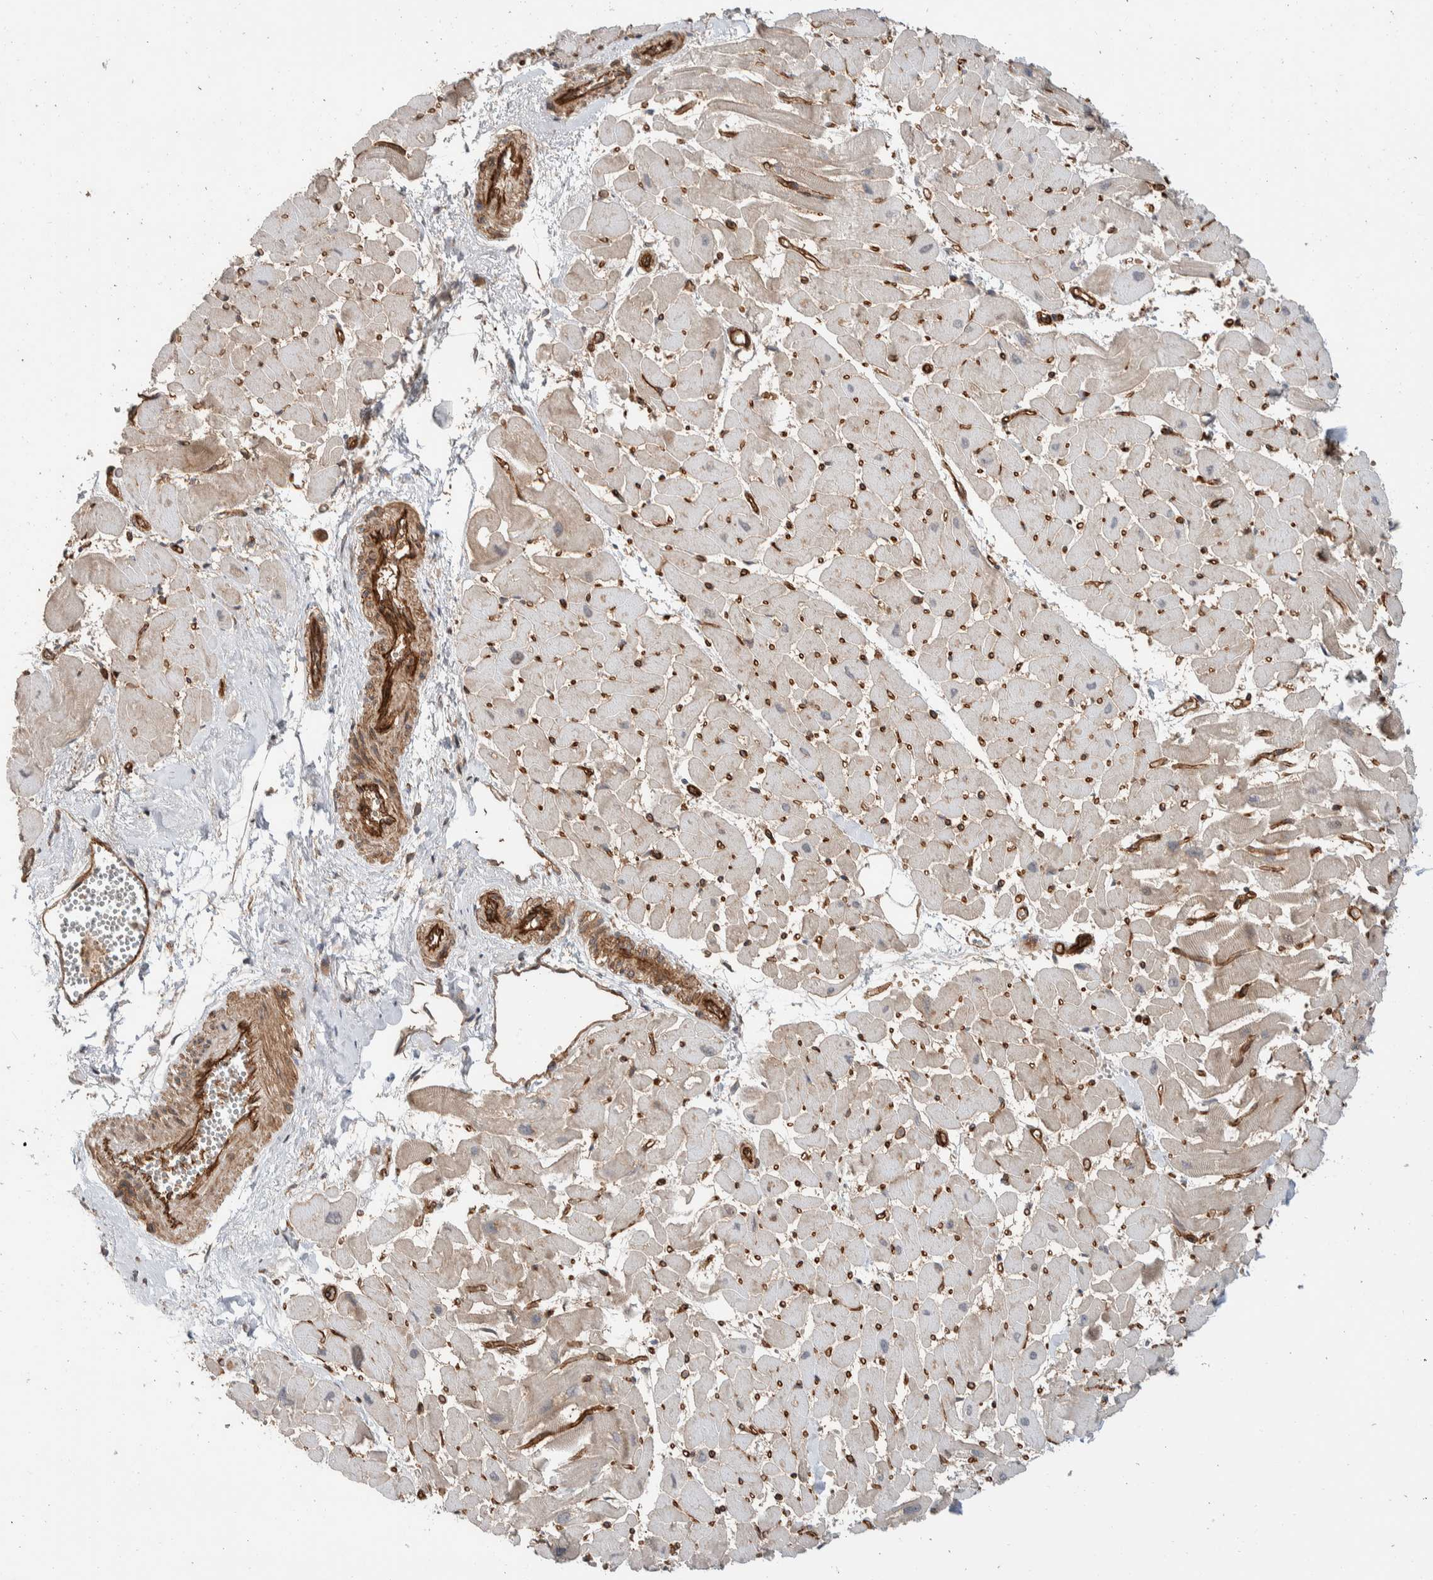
{"staining": {"intensity": "weak", "quantity": ">75%", "location": "cytoplasmic/membranous"}, "tissue": "heart muscle", "cell_type": "Cardiomyocytes", "image_type": "normal", "snomed": [{"axis": "morphology", "description": "Normal tissue, NOS"}, {"axis": "topography", "description": "Heart"}], "caption": "About >75% of cardiomyocytes in benign heart muscle reveal weak cytoplasmic/membranous protein staining as visualized by brown immunohistochemical staining.", "gene": "ERC1", "patient": {"sex": "female", "age": 19}}